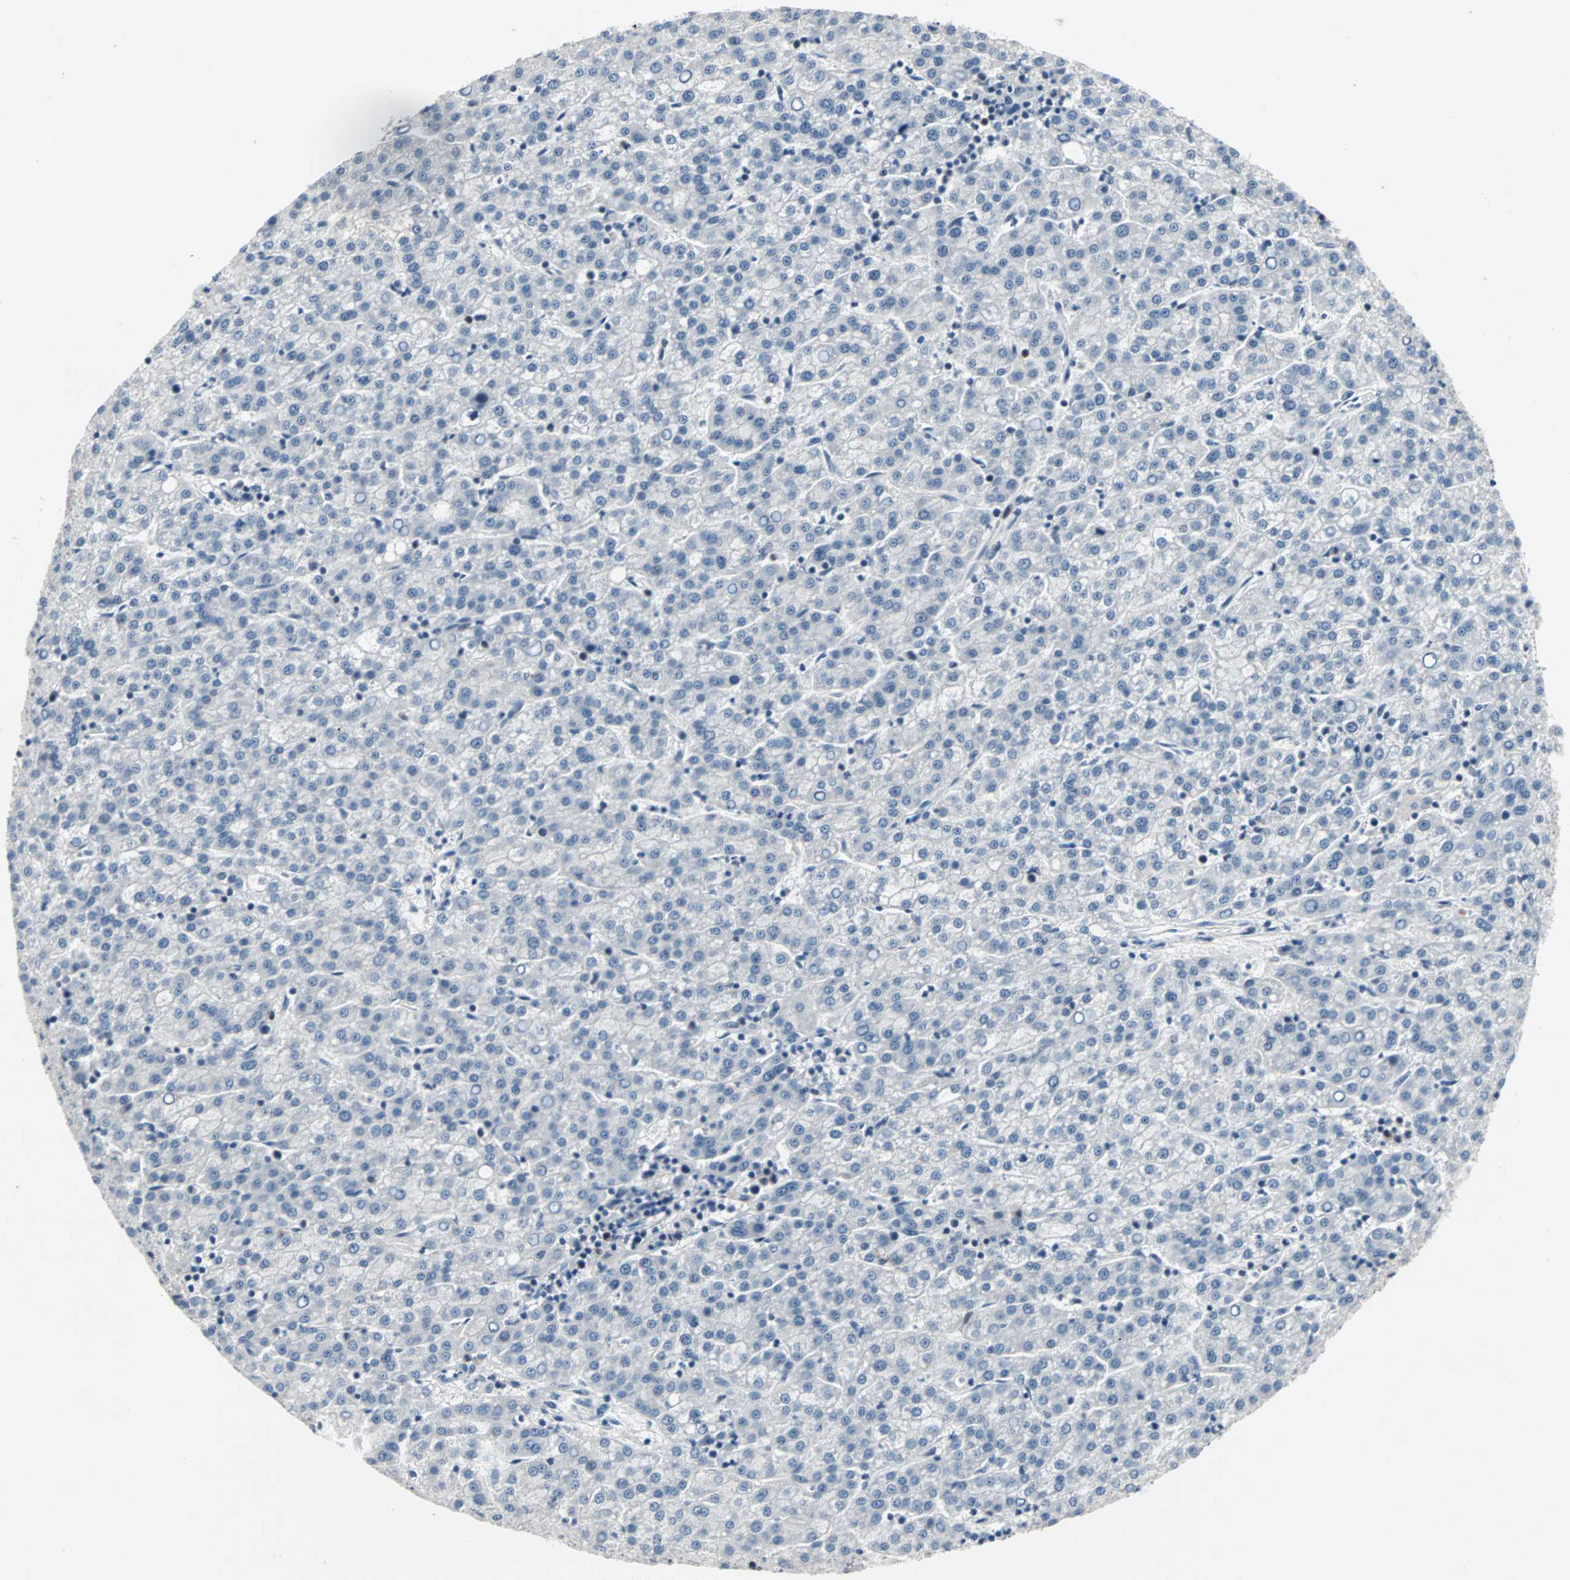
{"staining": {"intensity": "negative", "quantity": "none", "location": "none"}, "tissue": "liver cancer", "cell_type": "Tumor cells", "image_type": "cancer", "snomed": [{"axis": "morphology", "description": "Carcinoma, Hepatocellular, NOS"}, {"axis": "topography", "description": "Liver"}], "caption": "Tumor cells show no significant expression in liver hepatocellular carcinoma. The staining is performed using DAB brown chromogen with nuclei counter-stained in using hematoxylin.", "gene": "CCNE2", "patient": {"sex": "female", "age": 58}}